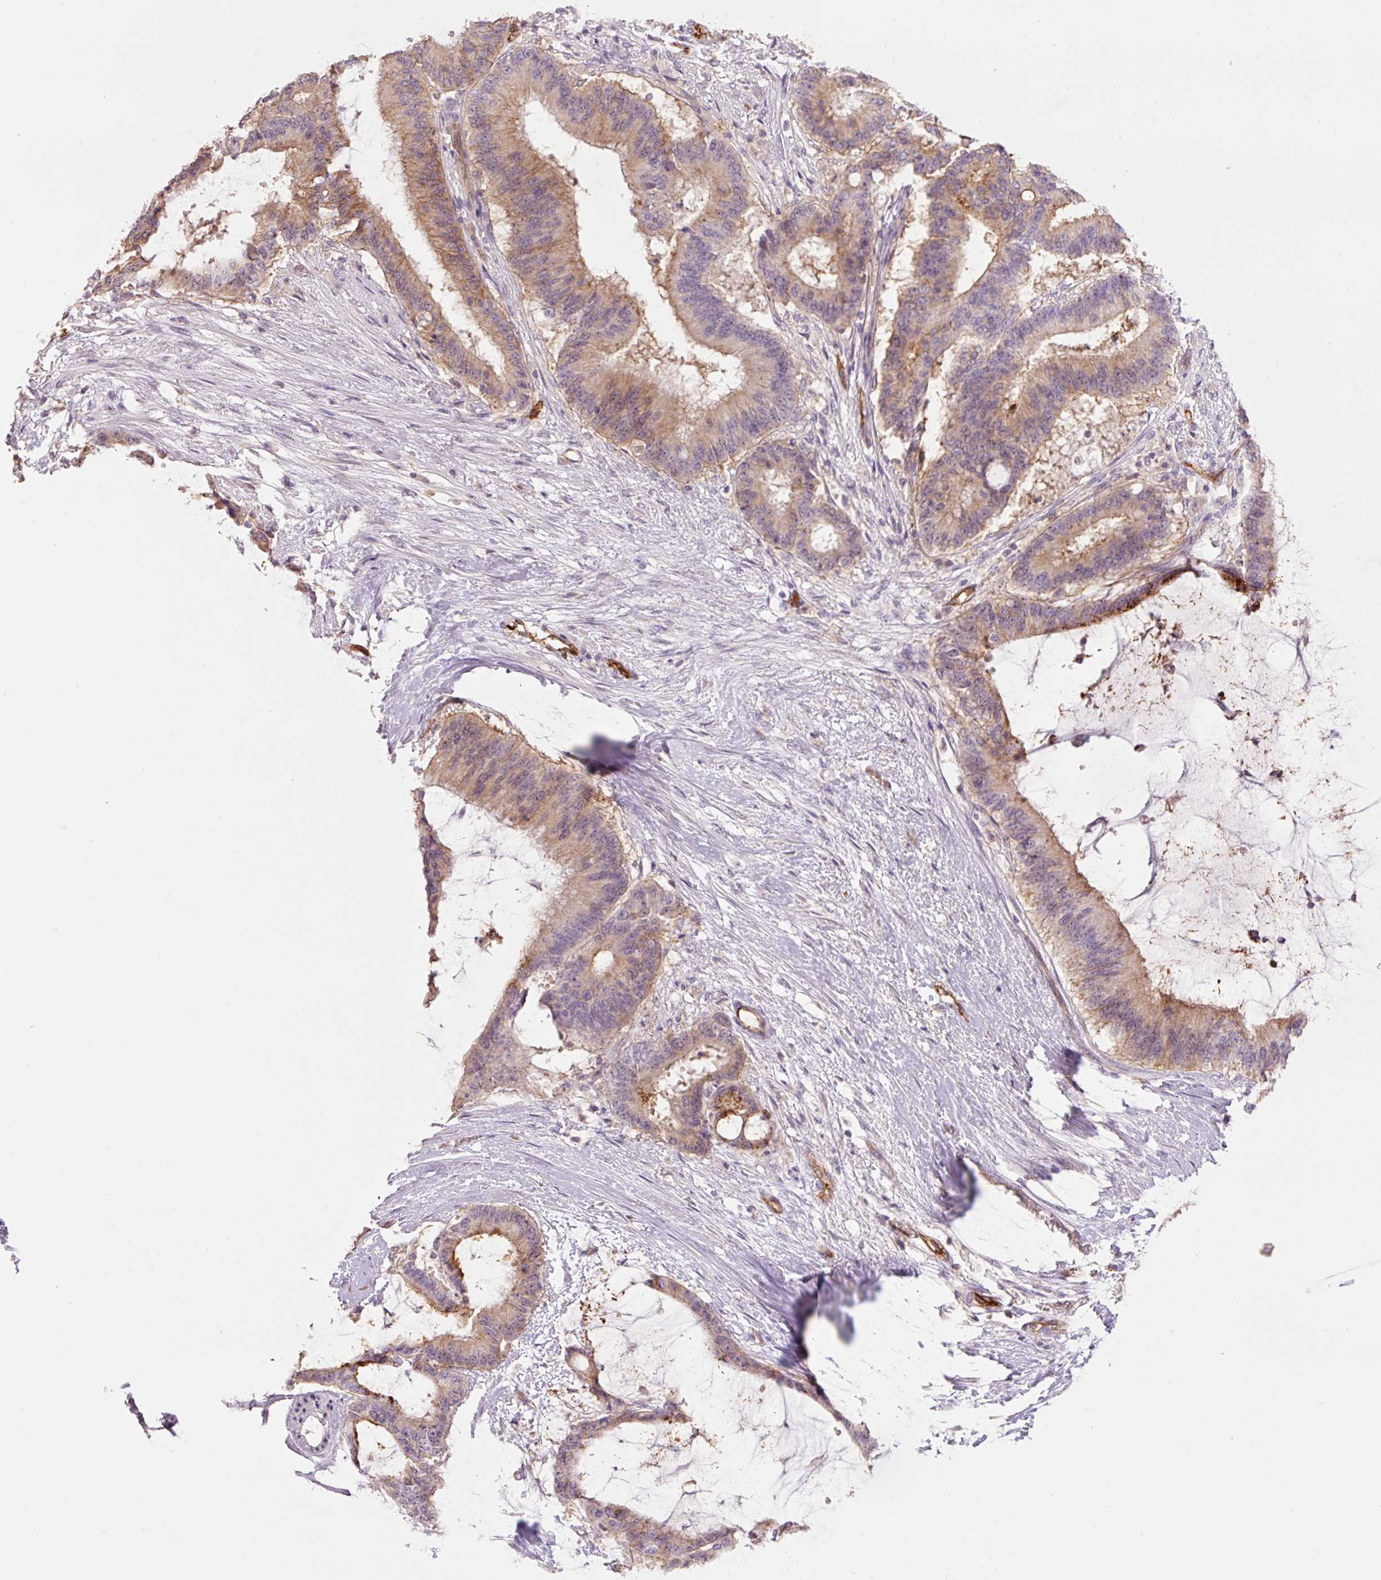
{"staining": {"intensity": "moderate", "quantity": "25%-75%", "location": "cytoplasmic/membranous"}, "tissue": "liver cancer", "cell_type": "Tumor cells", "image_type": "cancer", "snomed": [{"axis": "morphology", "description": "Normal tissue, NOS"}, {"axis": "morphology", "description": "Cholangiocarcinoma"}, {"axis": "topography", "description": "Liver"}, {"axis": "topography", "description": "Peripheral nerve tissue"}], "caption": "Human liver cholangiocarcinoma stained with a brown dye reveals moderate cytoplasmic/membranous positive positivity in approximately 25%-75% of tumor cells.", "gene": "SLC1A4", "patient": {"sex": "female", "age": 73}}